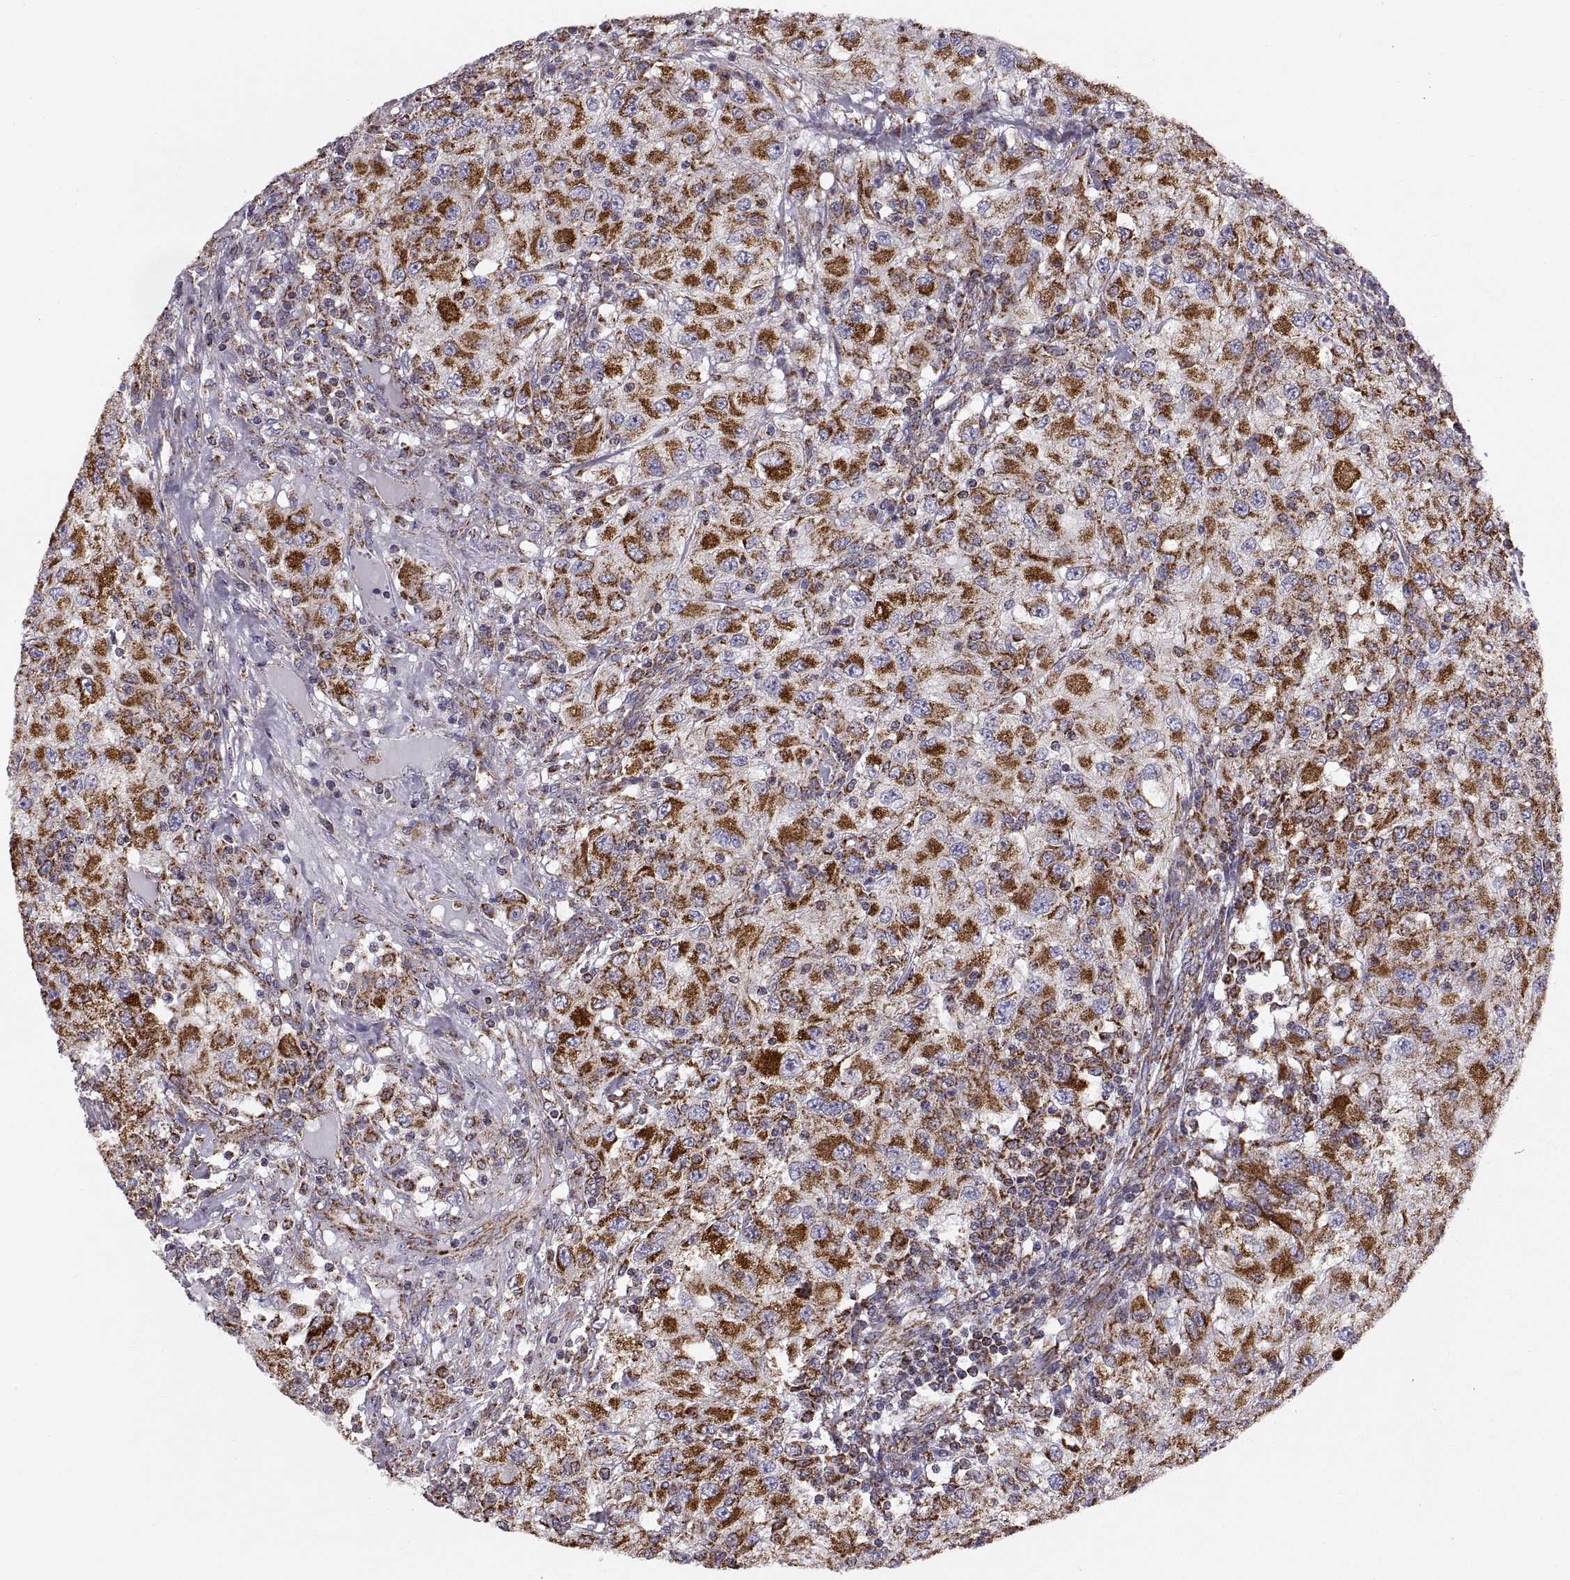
{"staining": {"intensity": "strong", "quantity": ">75%", "location": "cytoplasmic/membranous"}, "tissue": "renal cancer", "cell_type": "Tumor cells", "image_type": "cancer", "snomed": [{"axis": "morphology", "description": "Adenocarcinoma, NOS"}, {"axis": "topography", "description": "Kidney"}], "caption": "Brown immunohistochemical staining in renal cancer (adenocarcinoma) exhibits strong cytoplasmic/membranous positivity in approximately >75% of tumor cells.", "gene": "ARSD", "patient": {"sex": "female", "age": 67}}